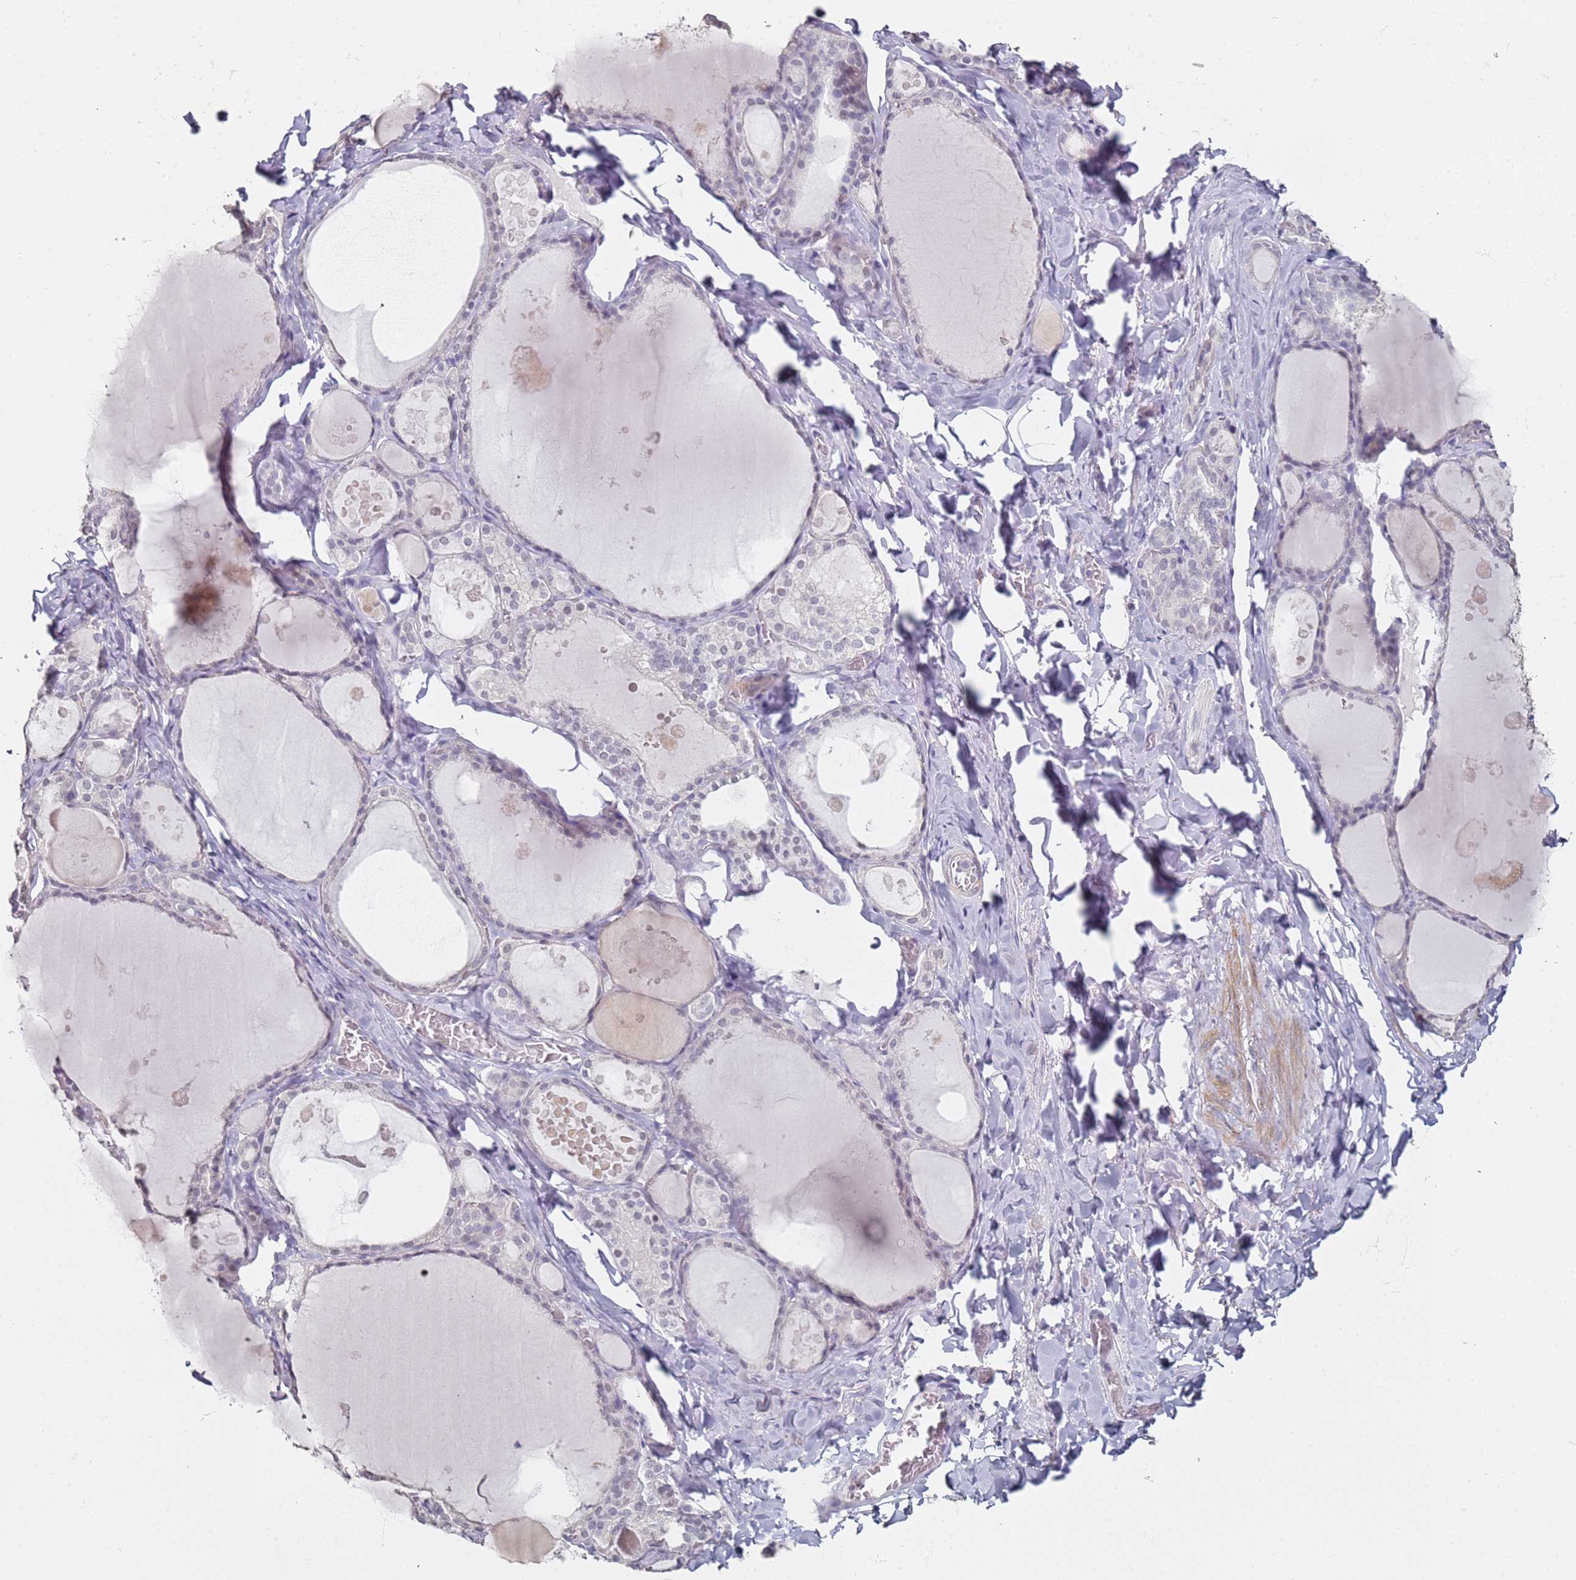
{"staining": {"intensity": "negative", "quantity": "none", "location": "none"}, "tissue": "thyroid gland", "cell_type": "Glandular cells", "image_type": "normal", "snomed": [{"axis": "morphology", "description": "Normal tissue, NOS"}, {"axis": "topography", "description": "Thyroid gland"}], "caption": "DAB immunohistochemical staining of normal human thyroid gland reveals no significant positivity in glandular cells.", "gene": "DNAH11", "patient": {"sex": "male", "age": 56}}